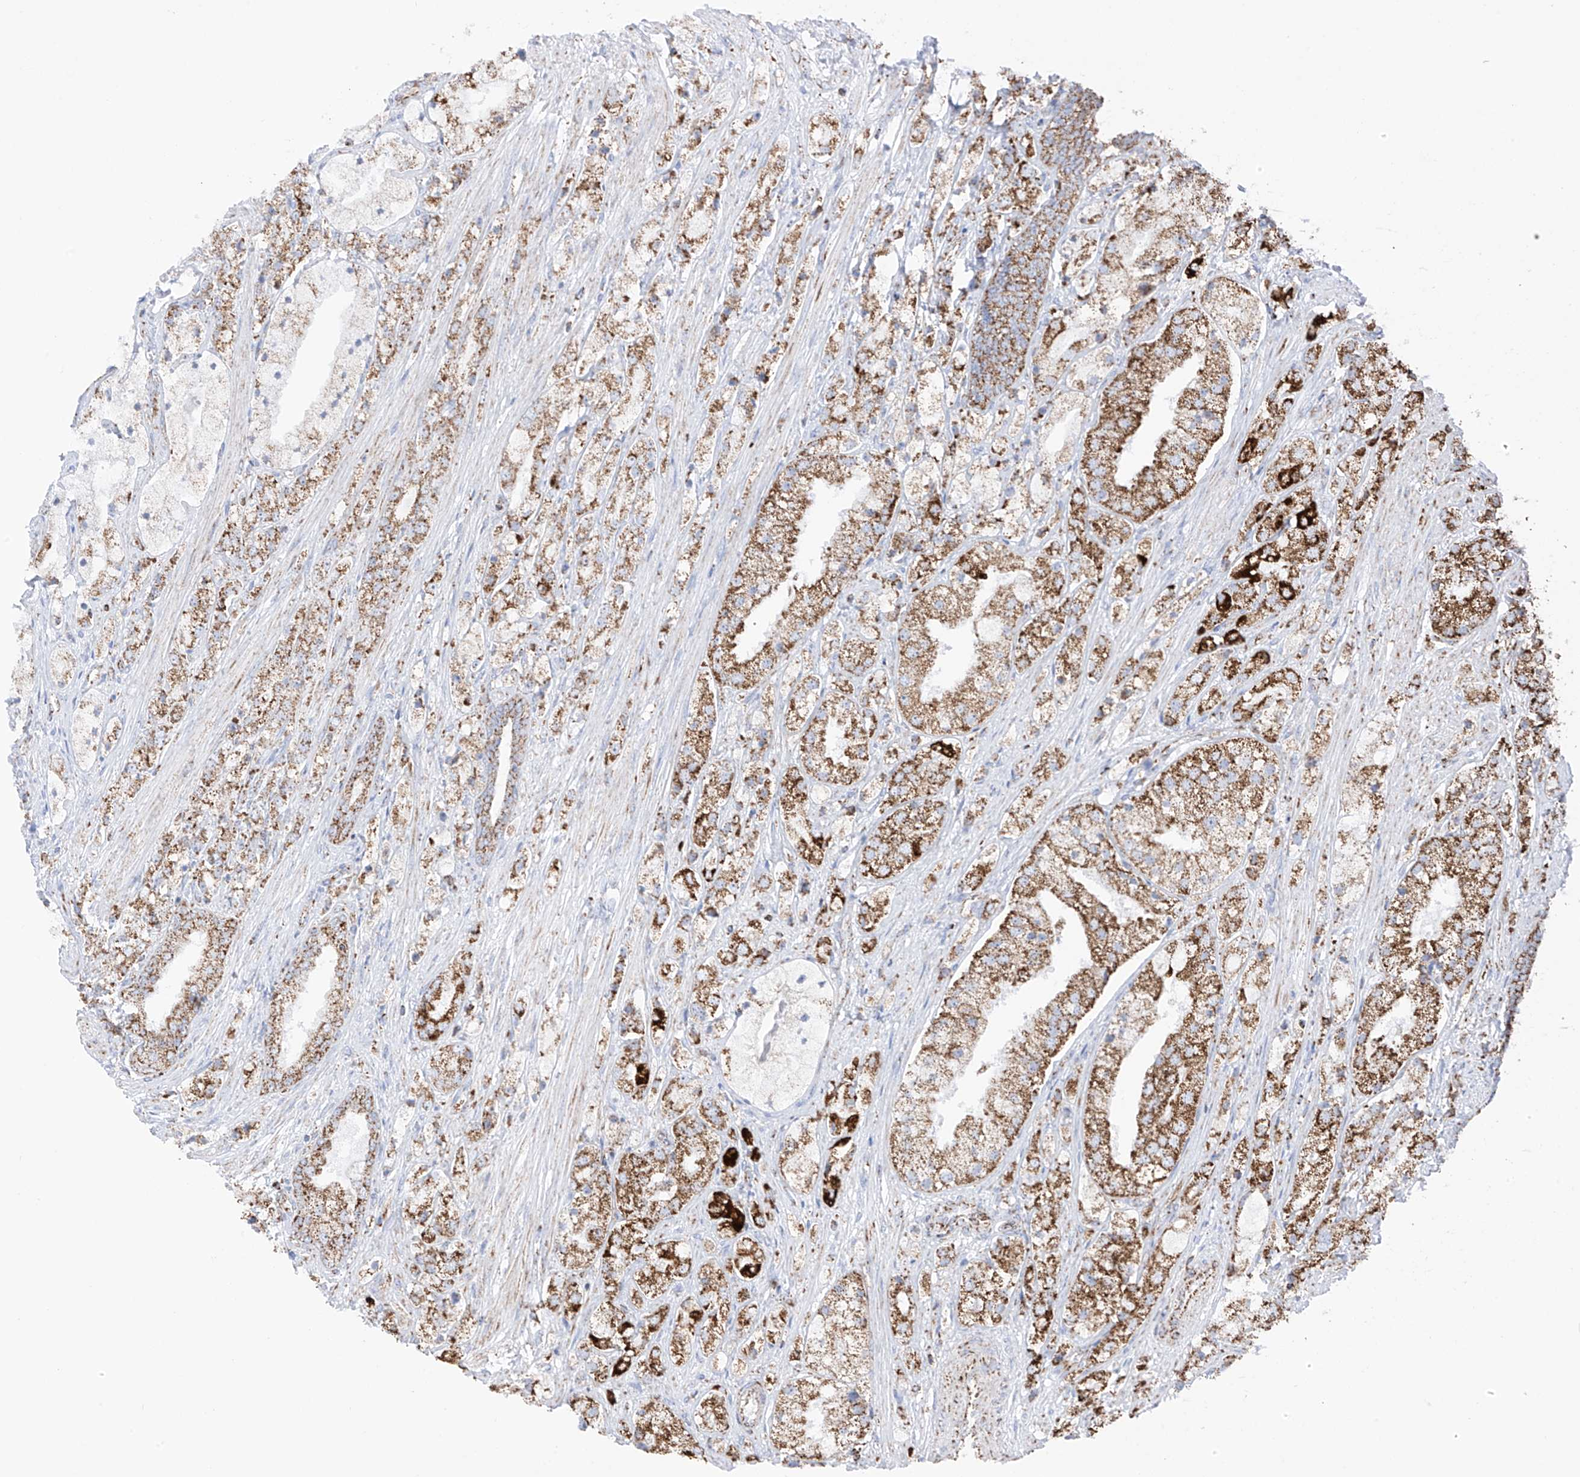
{"staining": {"intensity": "moderate", "quantity": ">75%", "location": "cytoplasmic/membranous"}, "tissue": "prostate cancer", "cell_type": "Tumor cells", "image_type": "cancer", "snomed": [{"axis": "morphology", "description": "Adenocarcinoma, High grade"}, {"axis": "topography", "description": "Prostate"}], "caption": "Human prostate cancer (adenocarcinoma (high-grade)) stained for a protein (brown) displays moderate cytoplasmic/membranous positive staining in approximately >75% of tumor cells.", "gene": "XKR3", "patient": {"sex": "male", "age": 50}}